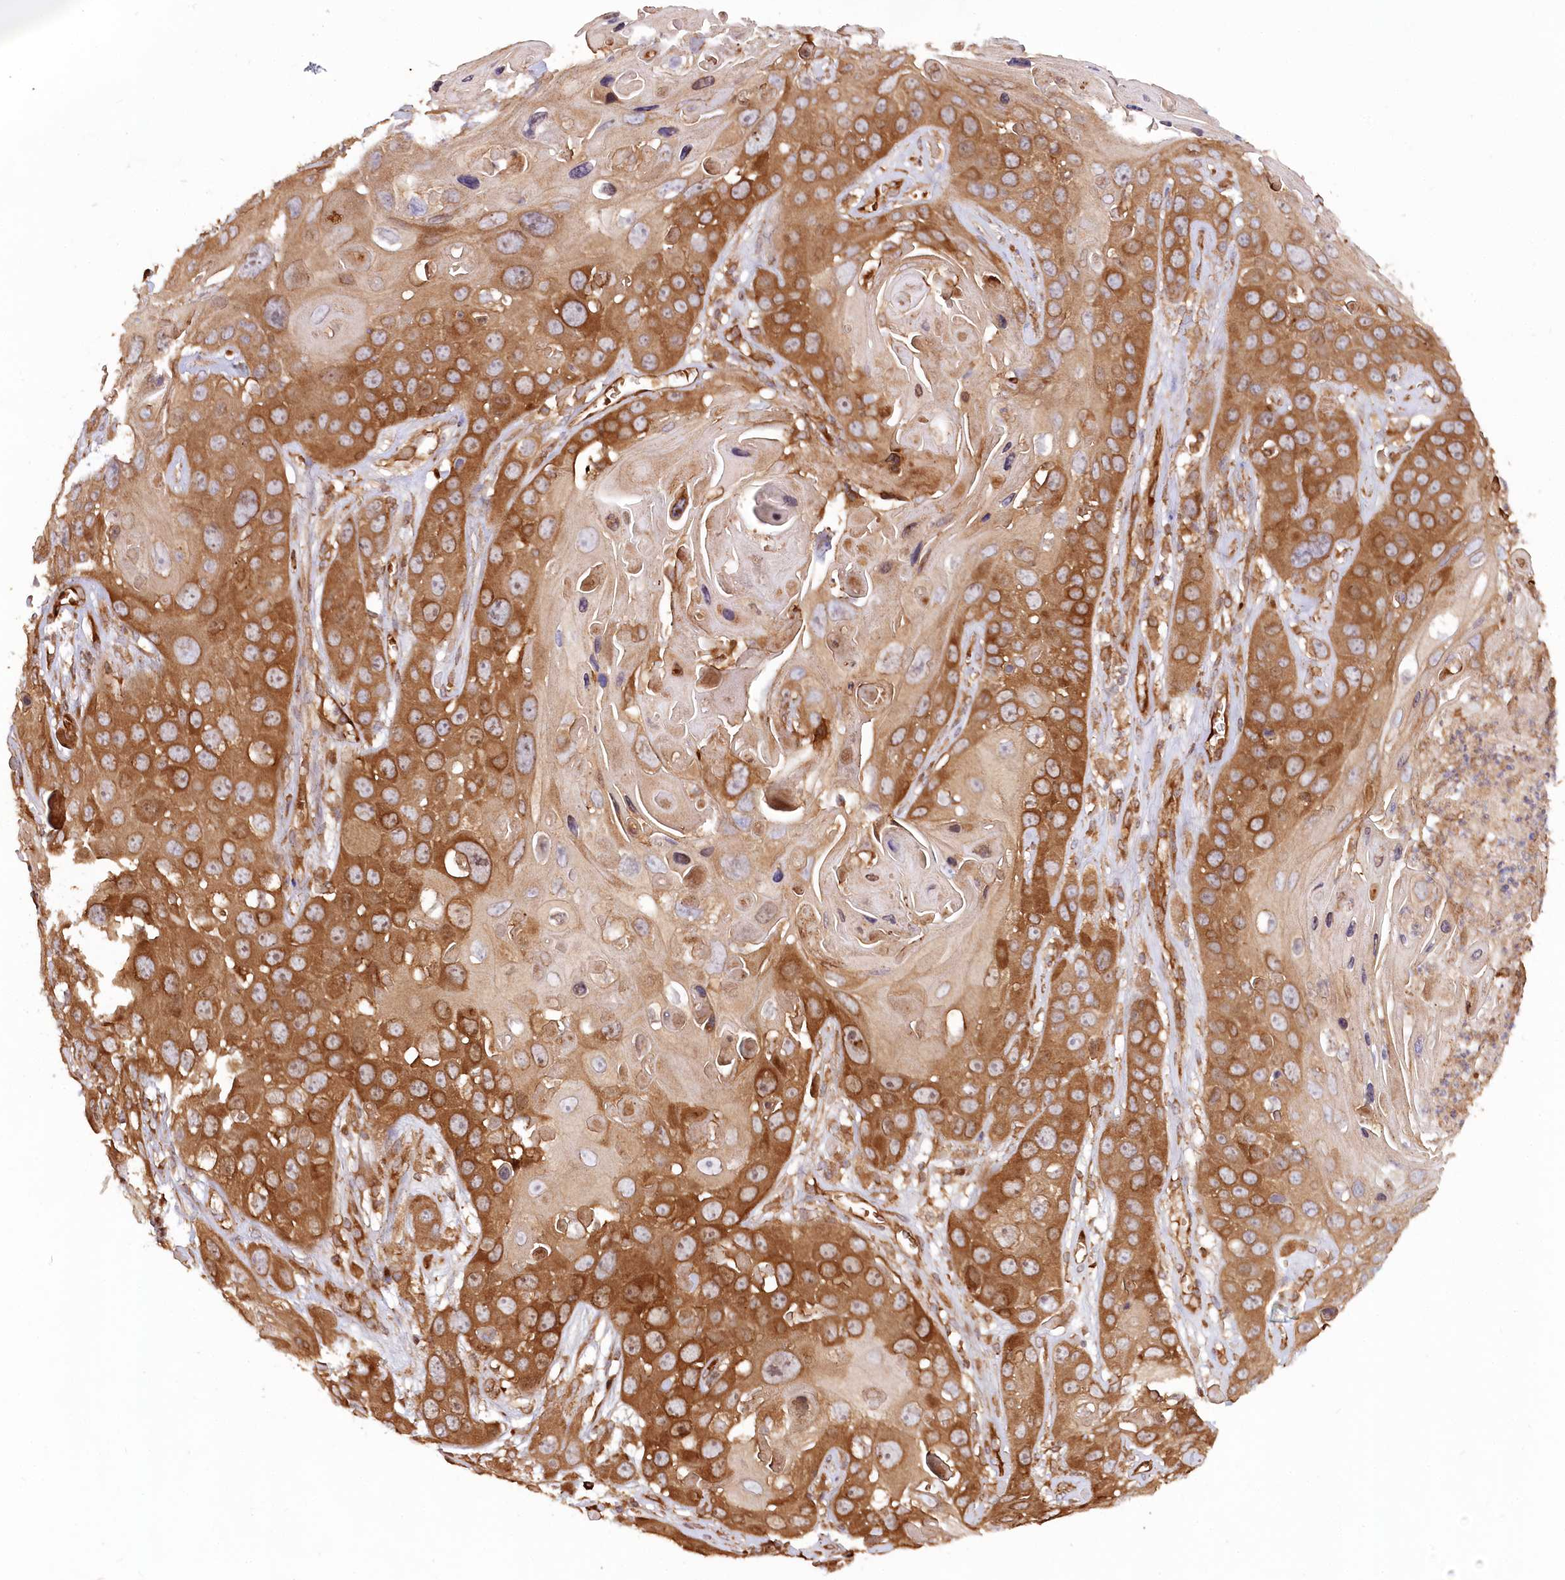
{"staining": {"intensity": "strong", "quantity": ">75%", "location": "cytoplasmic/membranous"}, "tissue": "skin cancer", "cell_type": "Tumor cells", "image_type": "cancer", "snomed": [{"axis": "morphology", "description": "Squamous cell carcinoma, NOS"}, {"axis": "topography", "description": "Skin"}], "caption": "Protein staining shows strong cytoplasmic/membranous expression in approximately >75% of tumor cells in skin squamous cell carcinoma. (DAB IHC with brightfield microscopy, high magnification).", "gene": "PAIP2", "patient": {"sex": "male", "age": 55}}